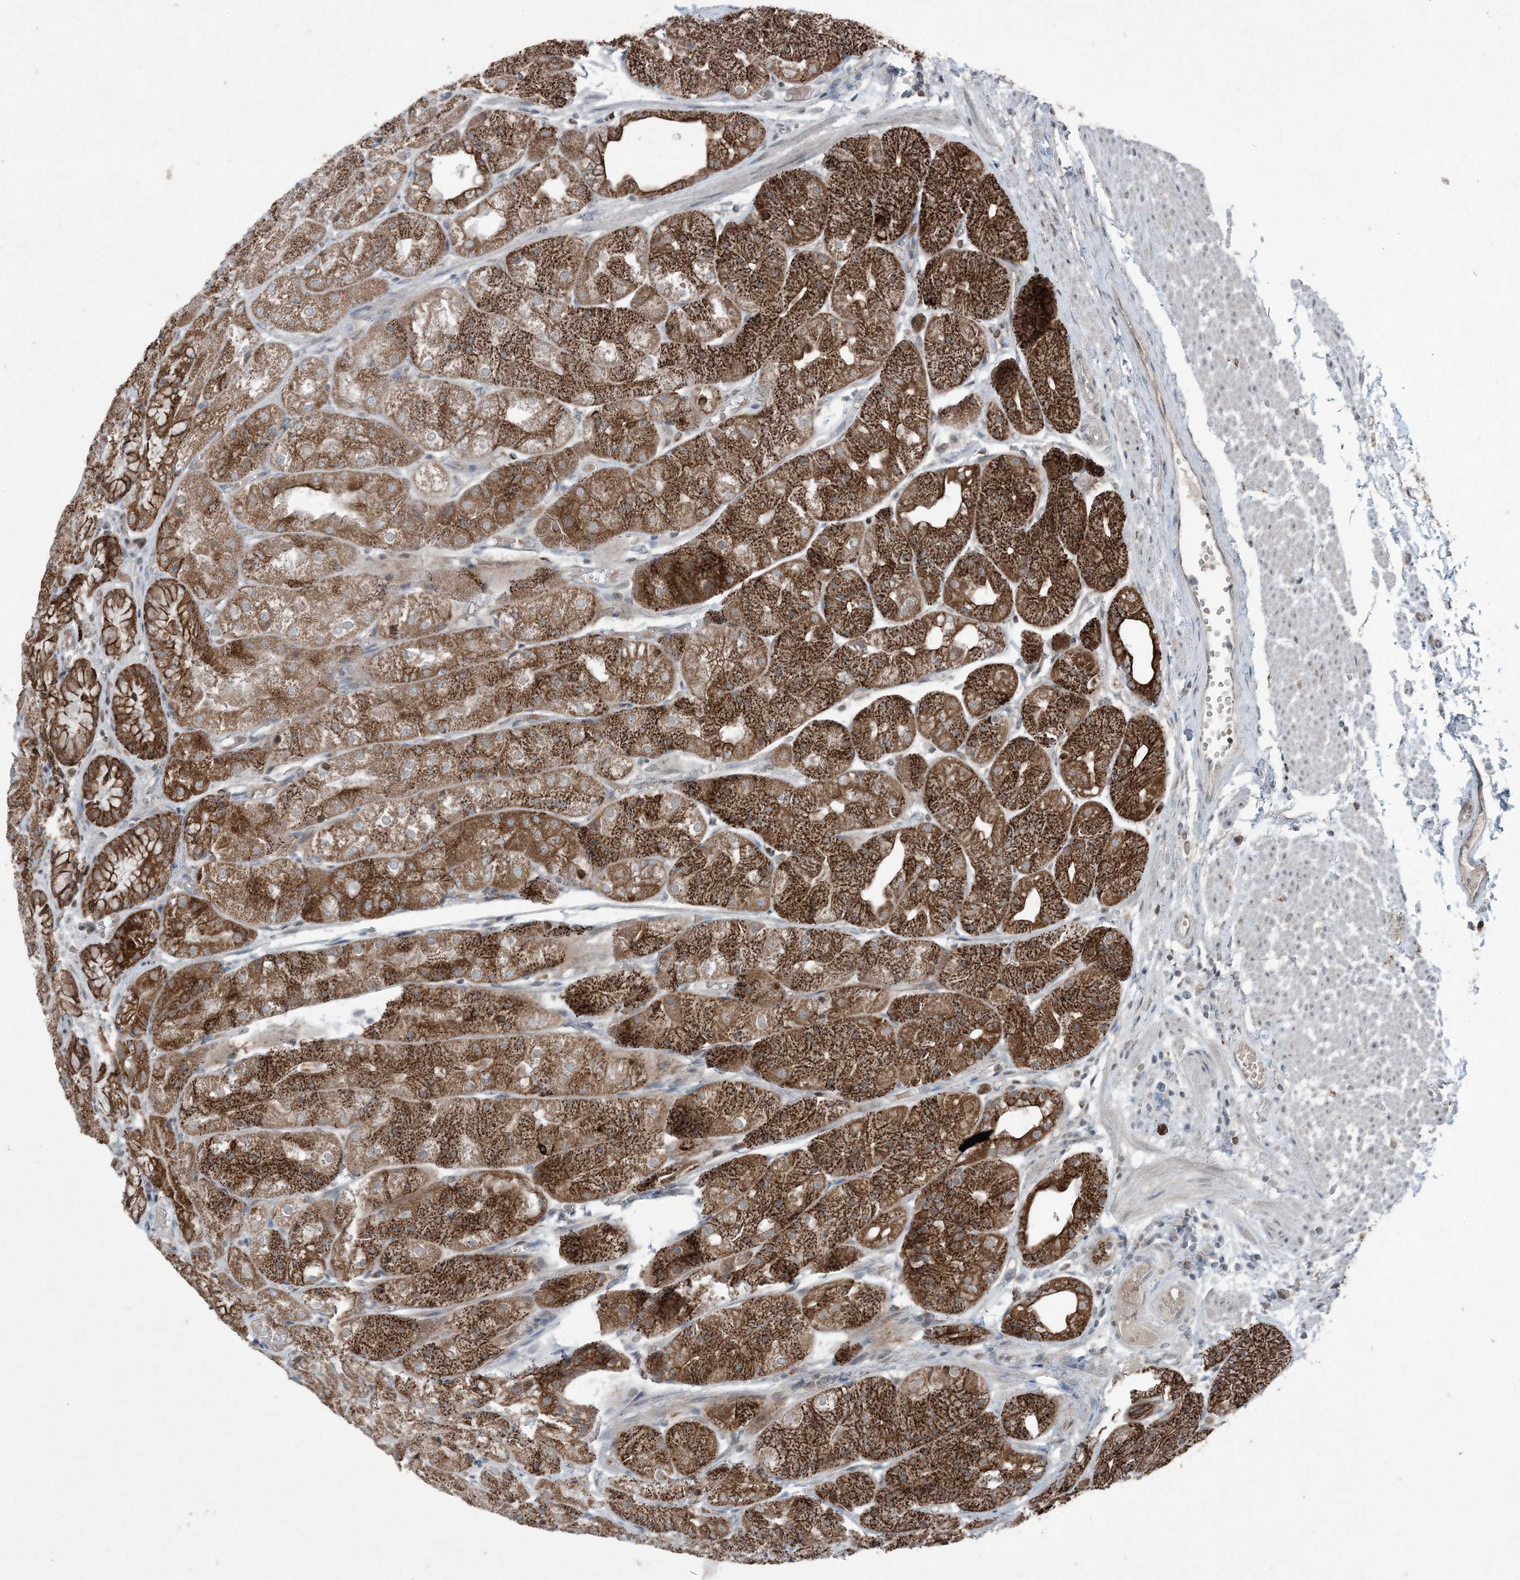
{"staining": {"intensity": "strong", "quantity": ">75%", "location": "cytoplasmic/membranous"}, "tissue": "stomach", "cell_type": "Glandular cells", "image_type": "normal", "snomed": [{"axis": "morphology", "description": "Normal tissue, NOS"}, {"axis": "topography", "description": "Stomach, upper"}], "caption": "Immunohistochemistry (DAB) staining of unremarkable stomach exhibits strong cytoplasmic/membranous protein expression in approximately >75% of glandular cells. Immunohistochemistry (ihc) stains the protein in brown and the nuclei are stained blue.", "gene": "PC", "patient": {"sex": "male", "age": 72}}